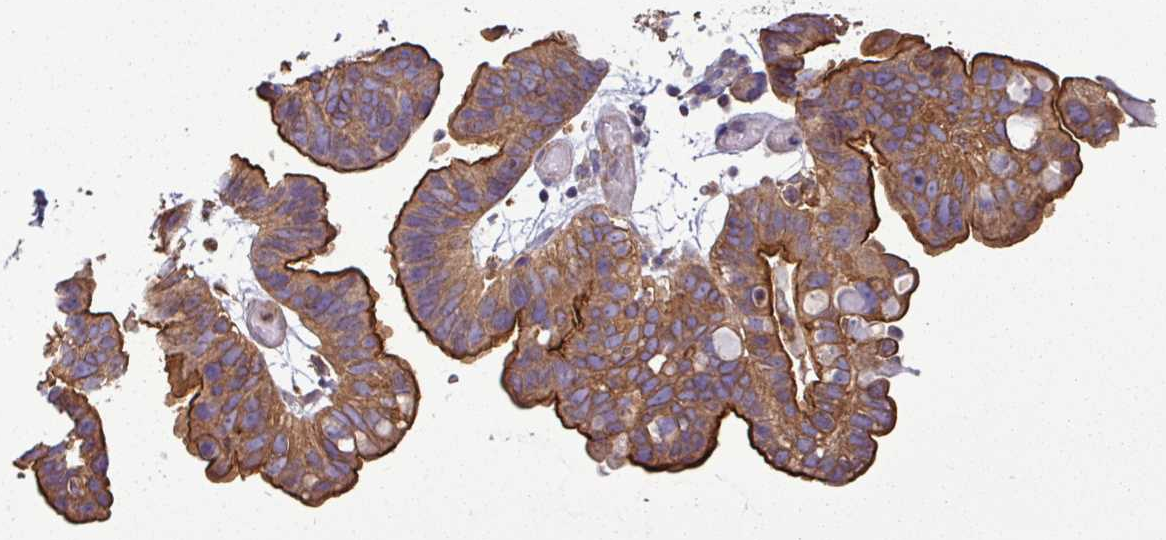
{"staining": {"intensity": "moderate", "quantity": ">75%", "location": "cytoplasmic/membranous"}, "tissue": "ovarian cancer", "cell_type": "Tumor cells", "image_type": "cancer", "snomed": [{"axis": "morphology", "description": "Cystadenocarcinoma, serous, NOS"}, {"axis": "topography", "description": "Ovary"}], "caption": "Protein staining of ovarian cancer (serous cystadenocarcinoma) tissue shows moderate cytoplasmic/membranous positivity in about >75% of tumor cells.", "gene": "PACSIN2", "patient": {"sex": "female", "age": 56}}